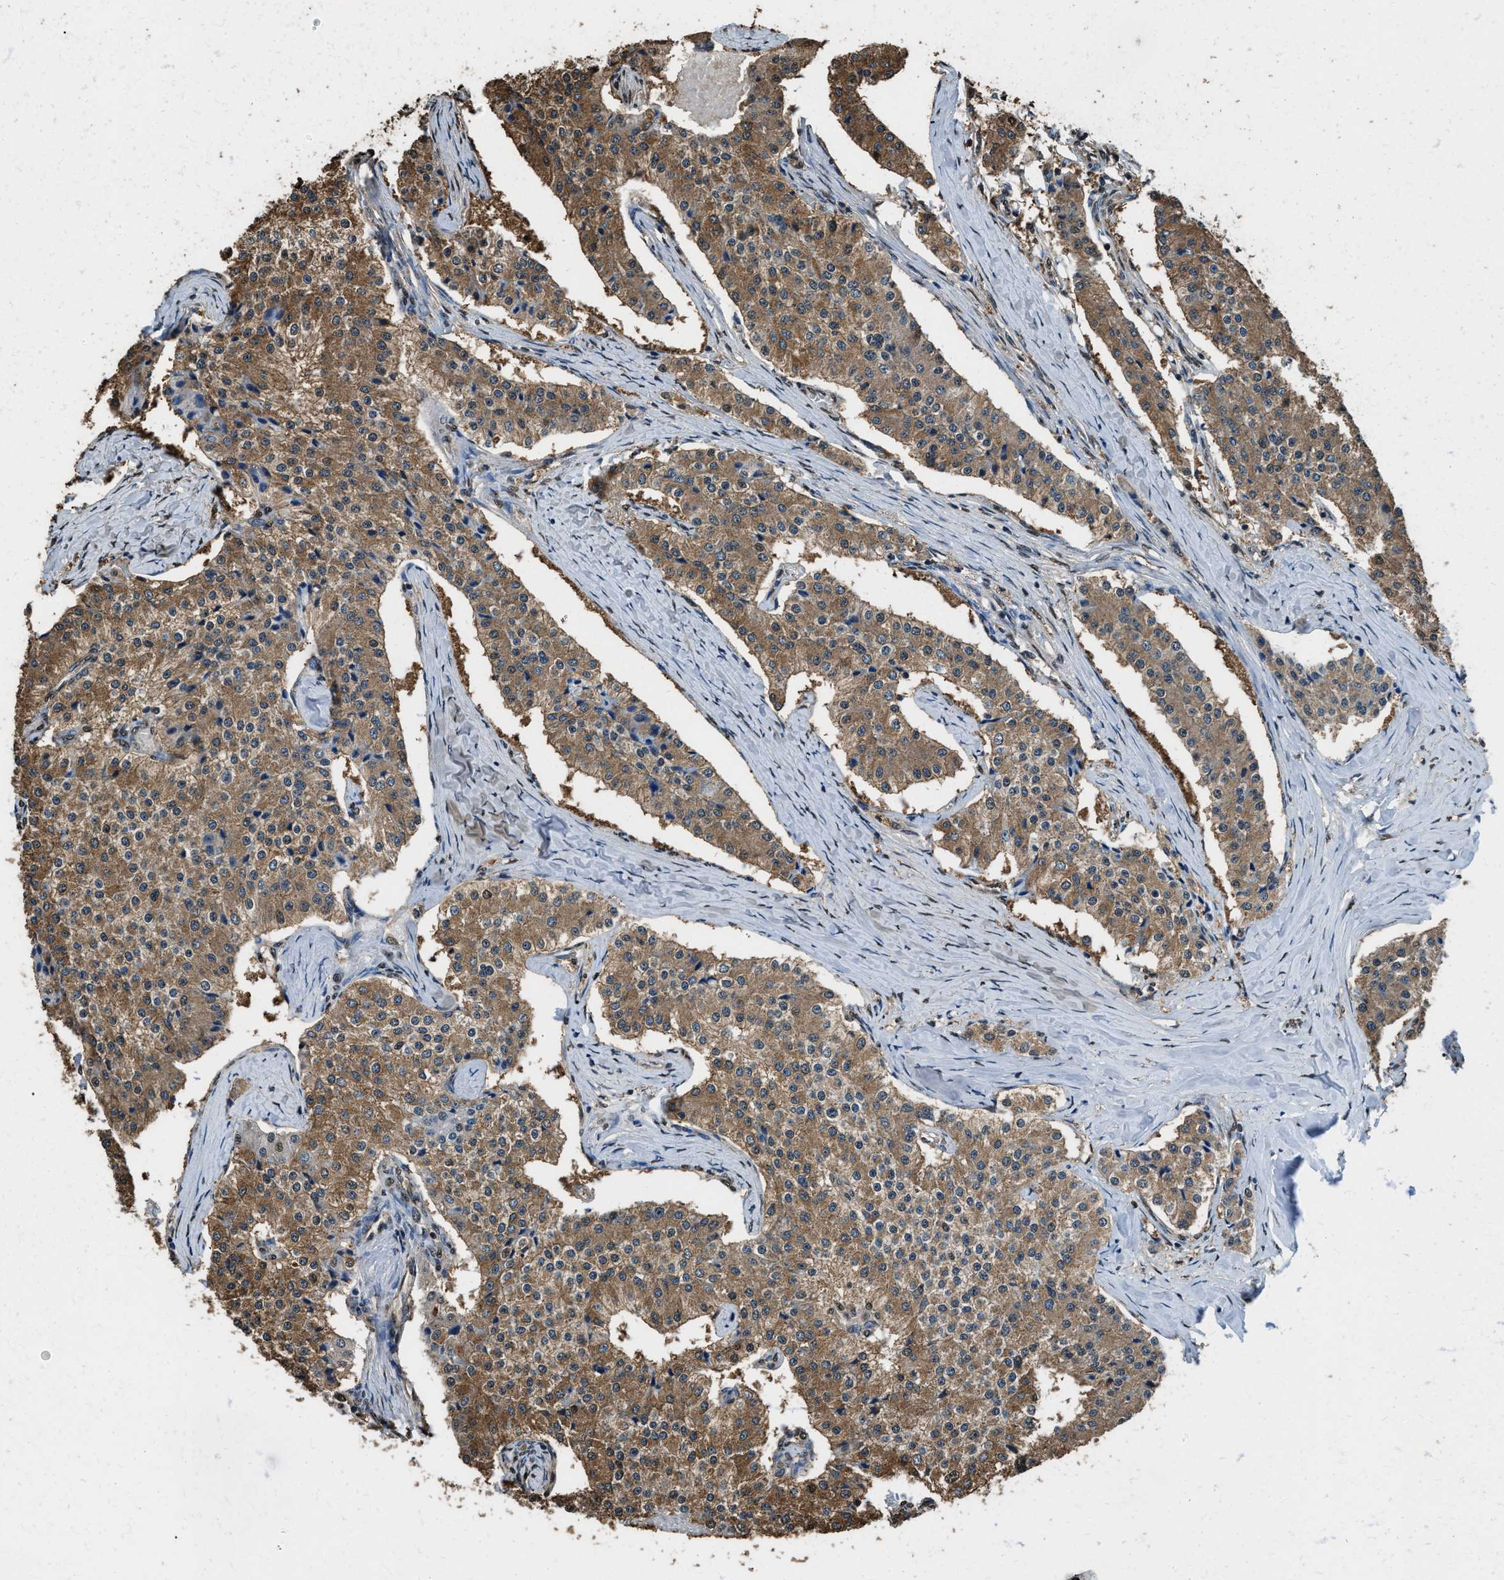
{"staining": {"intensity": "moderate", "quantity": ">75%", "location": "cytoplasmic/membranous"}, "tissue": "carcinoid", "cell_type": "Tumor cells", "image_type": "cancer", "snomed": [{"axis": "morphology", "description": "Carcinoid, malignant, NOS"}, {"axis": "topography", "description": "Colon"}], "caption": "Human carcinoid (malignant) stained for a protein (brown) exhibits moderate cytoplasmic/membranous positive expression in about >75% of tumor cells.", "gene": "GAPDH", "patient": {"sex": "female", "age": 52}}